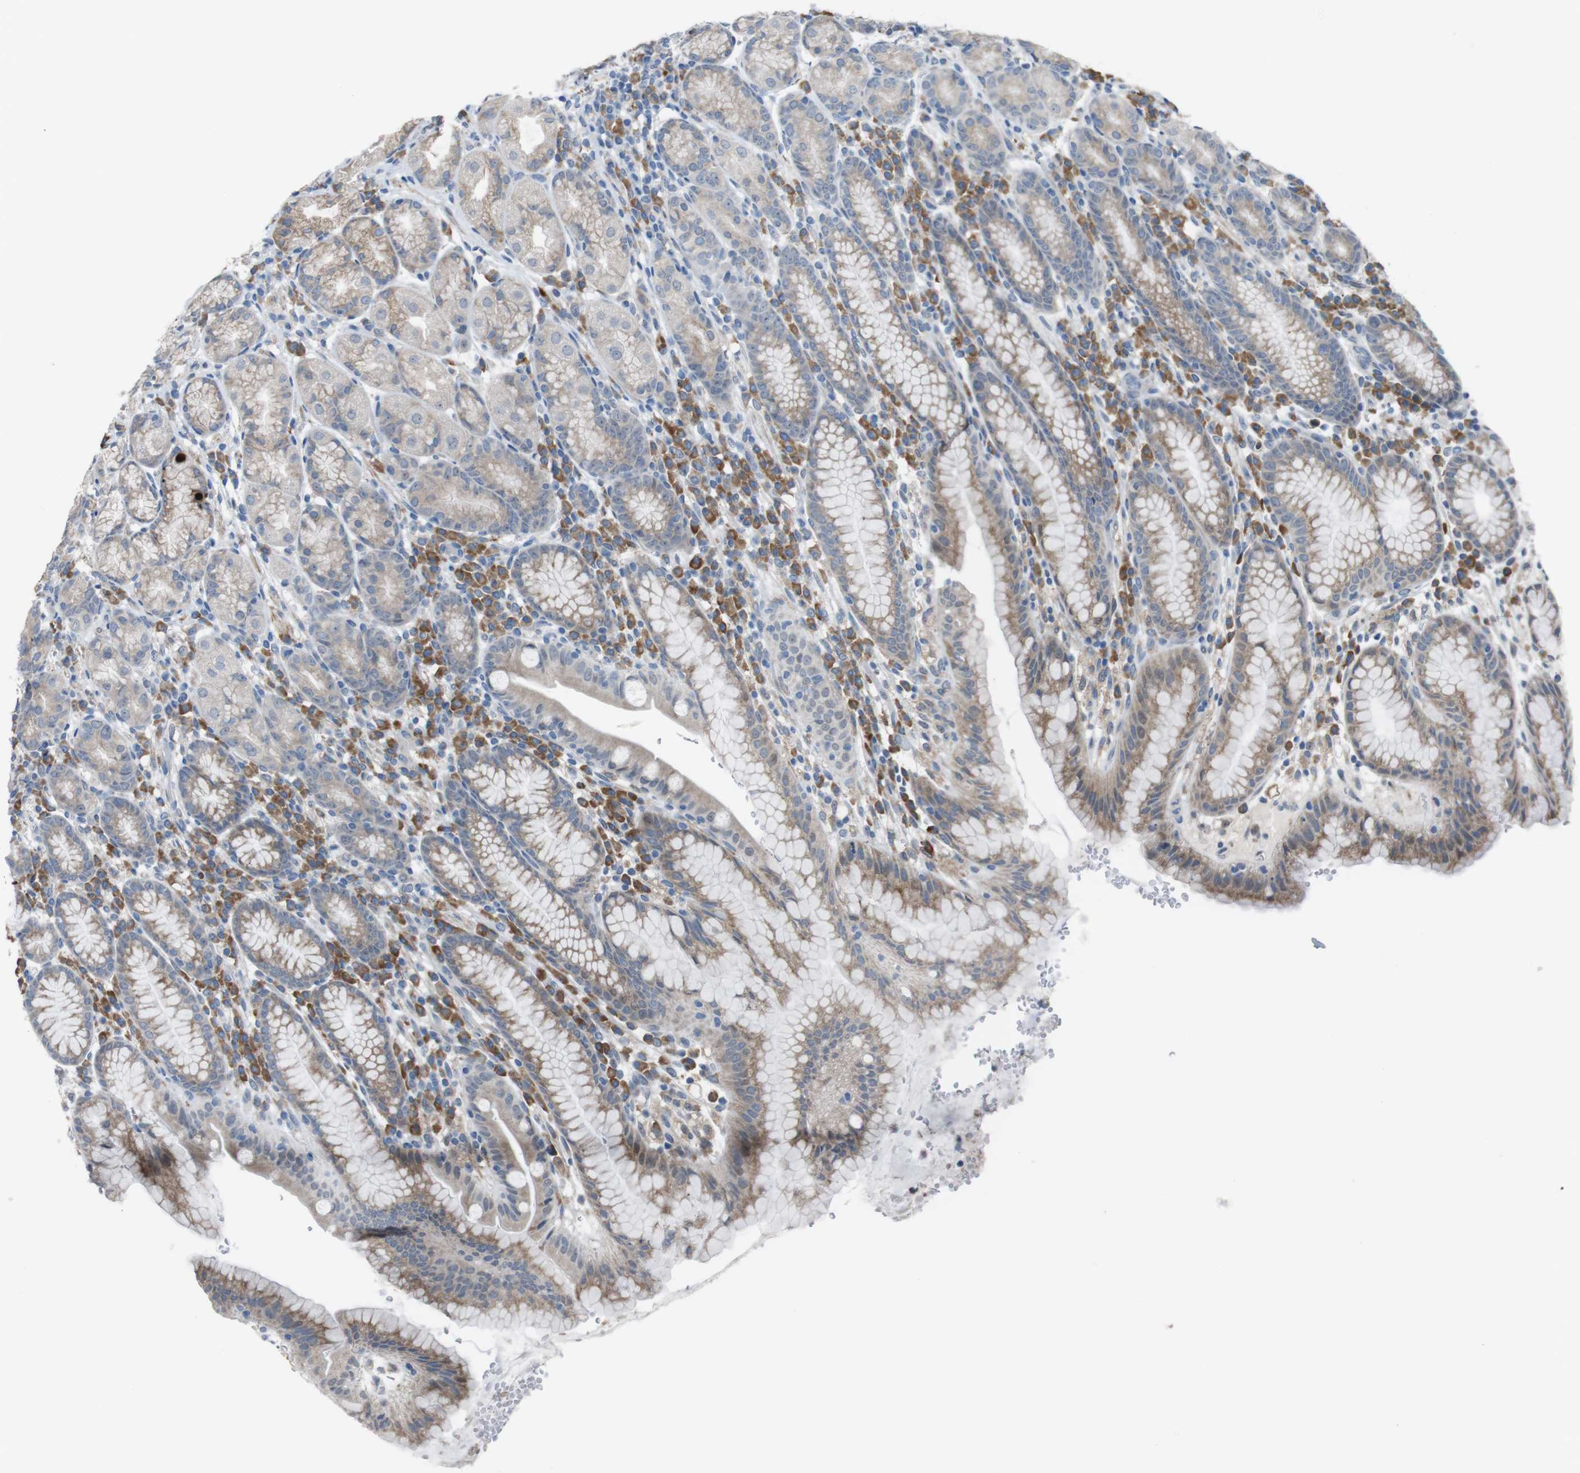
{"staining": {"intensity": "weak", "quantity": "25%-75%", "location": "cytoplasmic/membranous"}, "tissue": "stomach", "cell_type": "Glandular cells", "image_type": "normal", "snomed": [{"axis": "morphology", "description": "Normal tissue, NOS"}, {"axis": "topography", "description": "Stomach, lower"}], "caption": "Brown immunohistochemical staining in benign stomach displays weak cytoplasmic/membranous expression in approximately 25%-75% of glandular cells. (Brightfield microscopy of DAB IHC at high magnification).", "gene": "CDH22", "patient": {"sex": "male", "age": 52}}